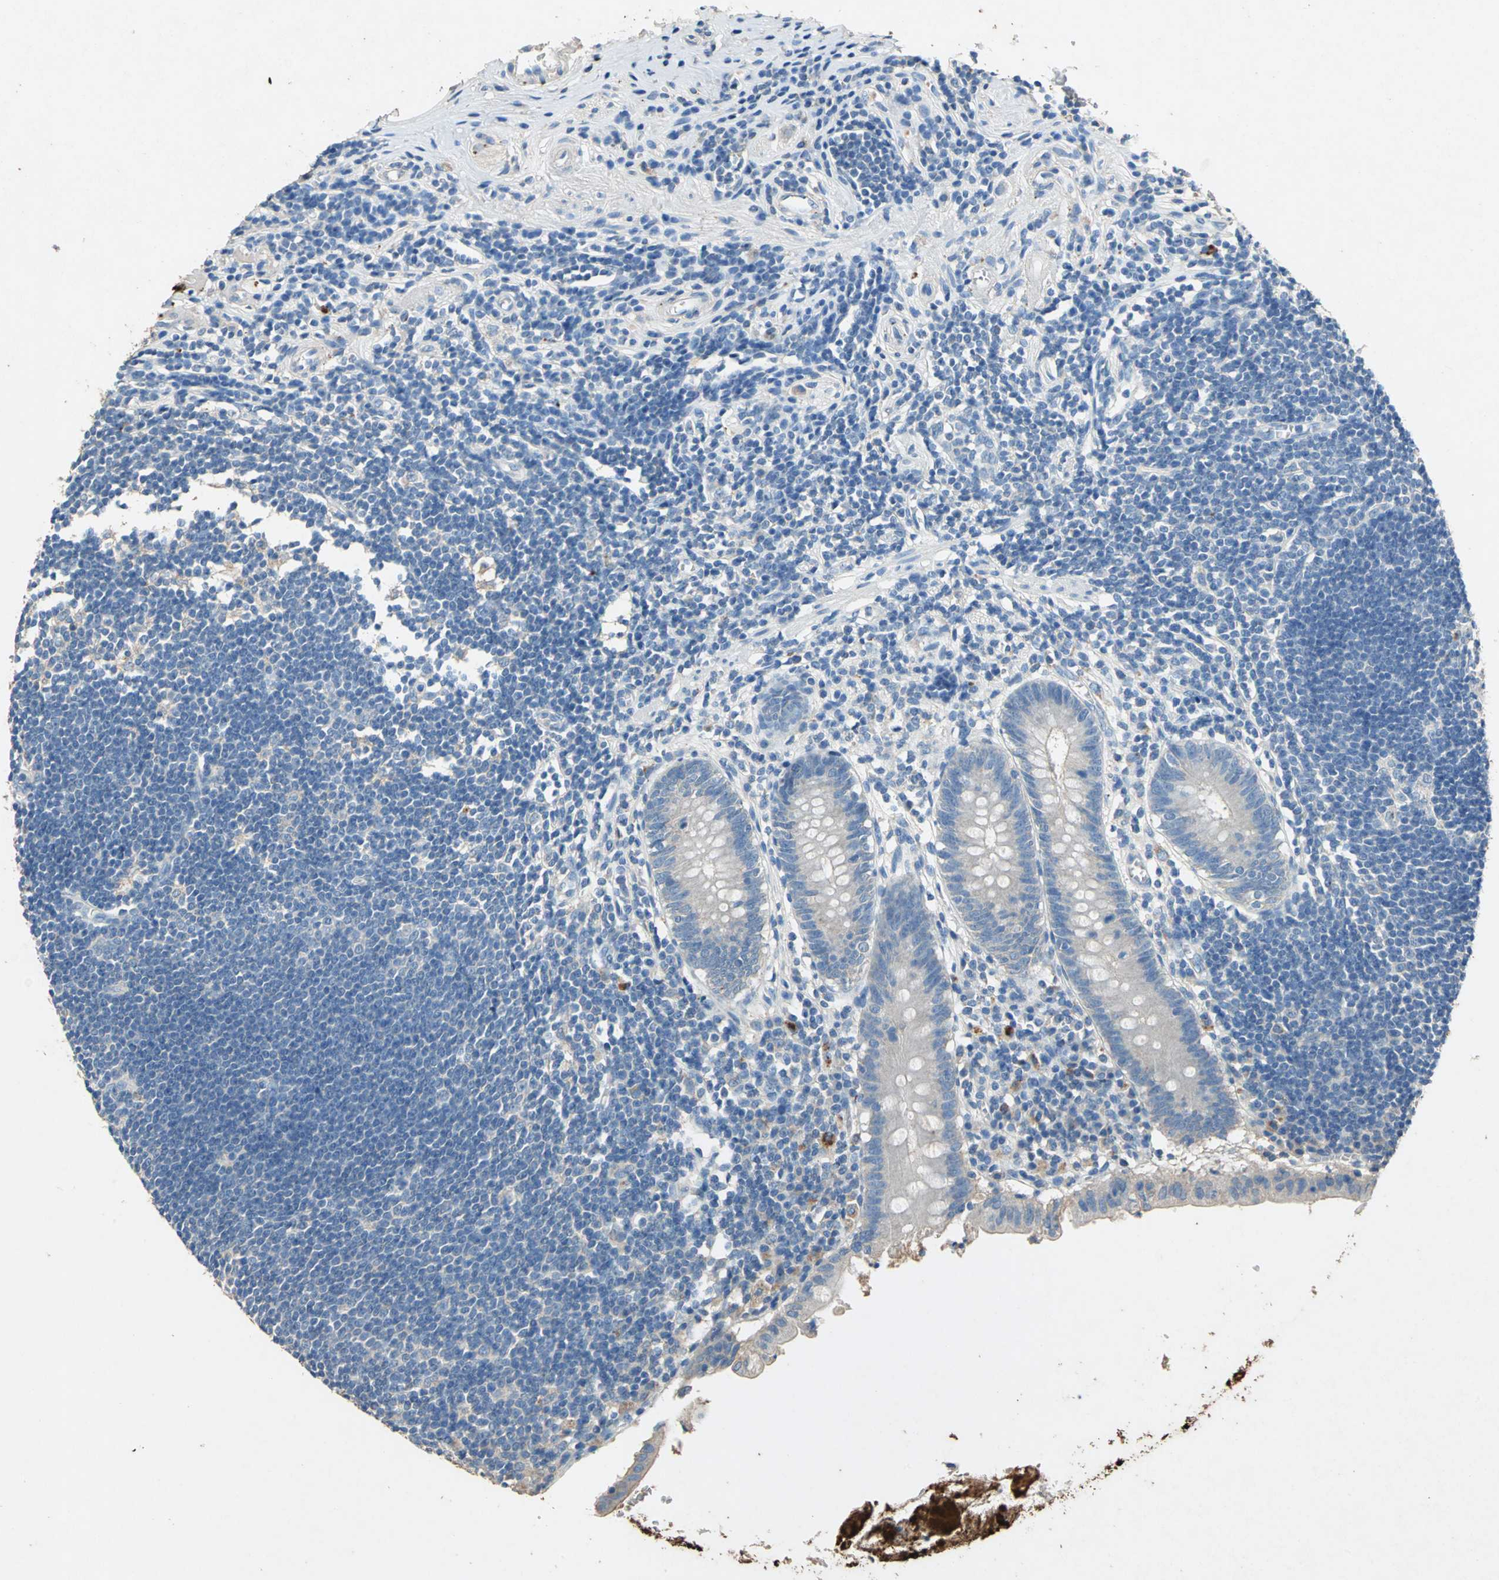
{"staining": {"intensity": "weak", "quantity": ">75%", "location": "cytoplasmic/membranous"}, "tissue": "appendix", "cell_type": "Glandular cells", "image_type": "normal", "snomed": [{"axis": "morphology", "description": "Normal tissue, NOS"}, {"axis": "topography", "description": "Appendix"}], "caption": "Protein positivity by IHC shows weak cytoplasmic/membranous staining in about >75% of glandular cells in unremarkable appendix.", "gene": "ADAMTS5", "patient": {"sex": "female", "age": 50}}